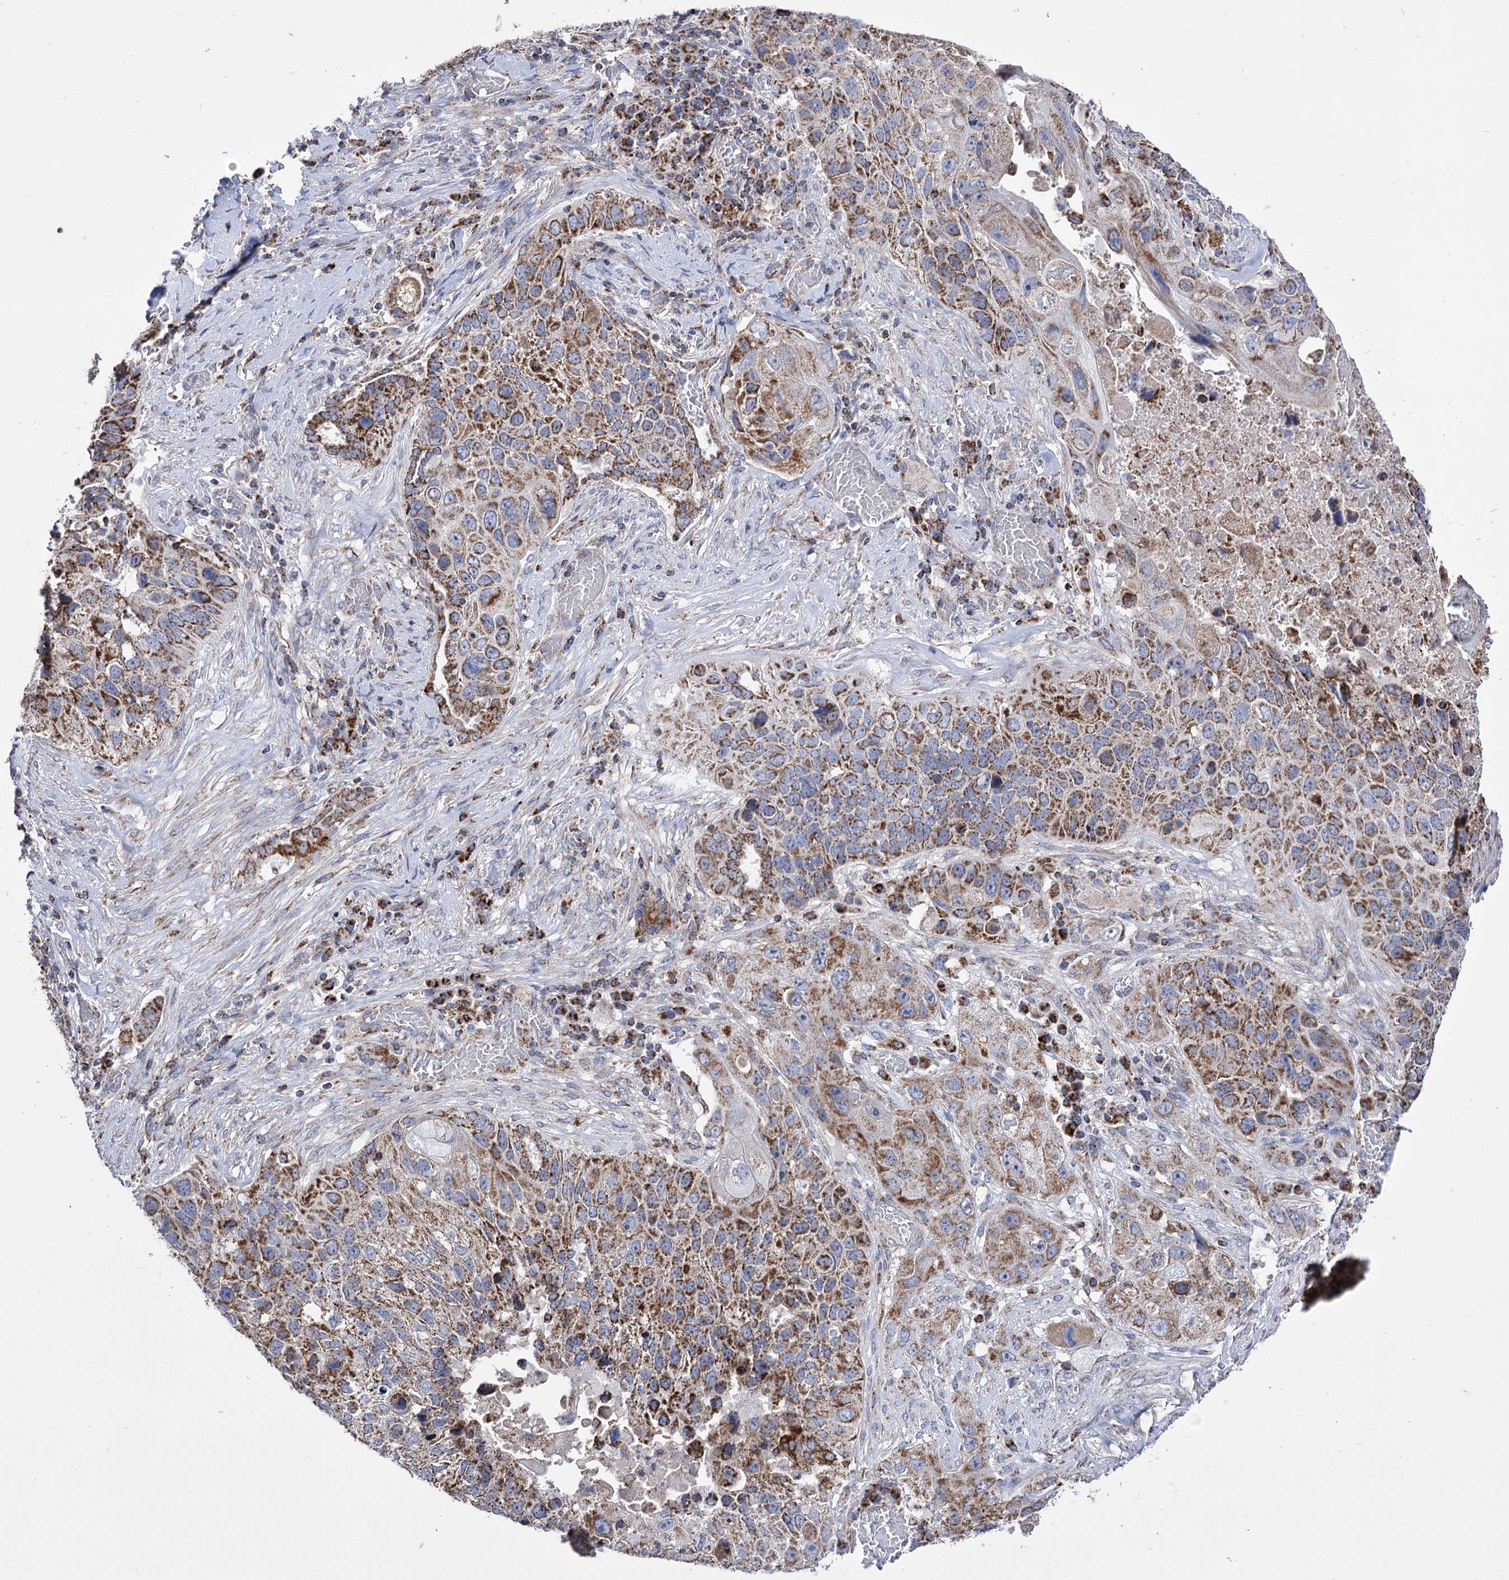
{"staining": {"intensity": "moderate", "quantity": ">75%", "location": "cytoplasmic/membranous"}, "tissue": "lung cancer", "cell_type": "Tumor cells", "image_type": "cancer", "snomed": [{"axis": "morphology", "description": "Squamous cell carcinoma, NOS"}, {"axis": "topography", "description": "Lung"}], "caption": "An image showing moderate cytoplasmic/membranous expression in approximately >75% of tumor cells in lung cancer, as visualized by brown immunohistochemical staining.", "gene": "ABHD10", "patient": {"sex": "male", "age": 61}}